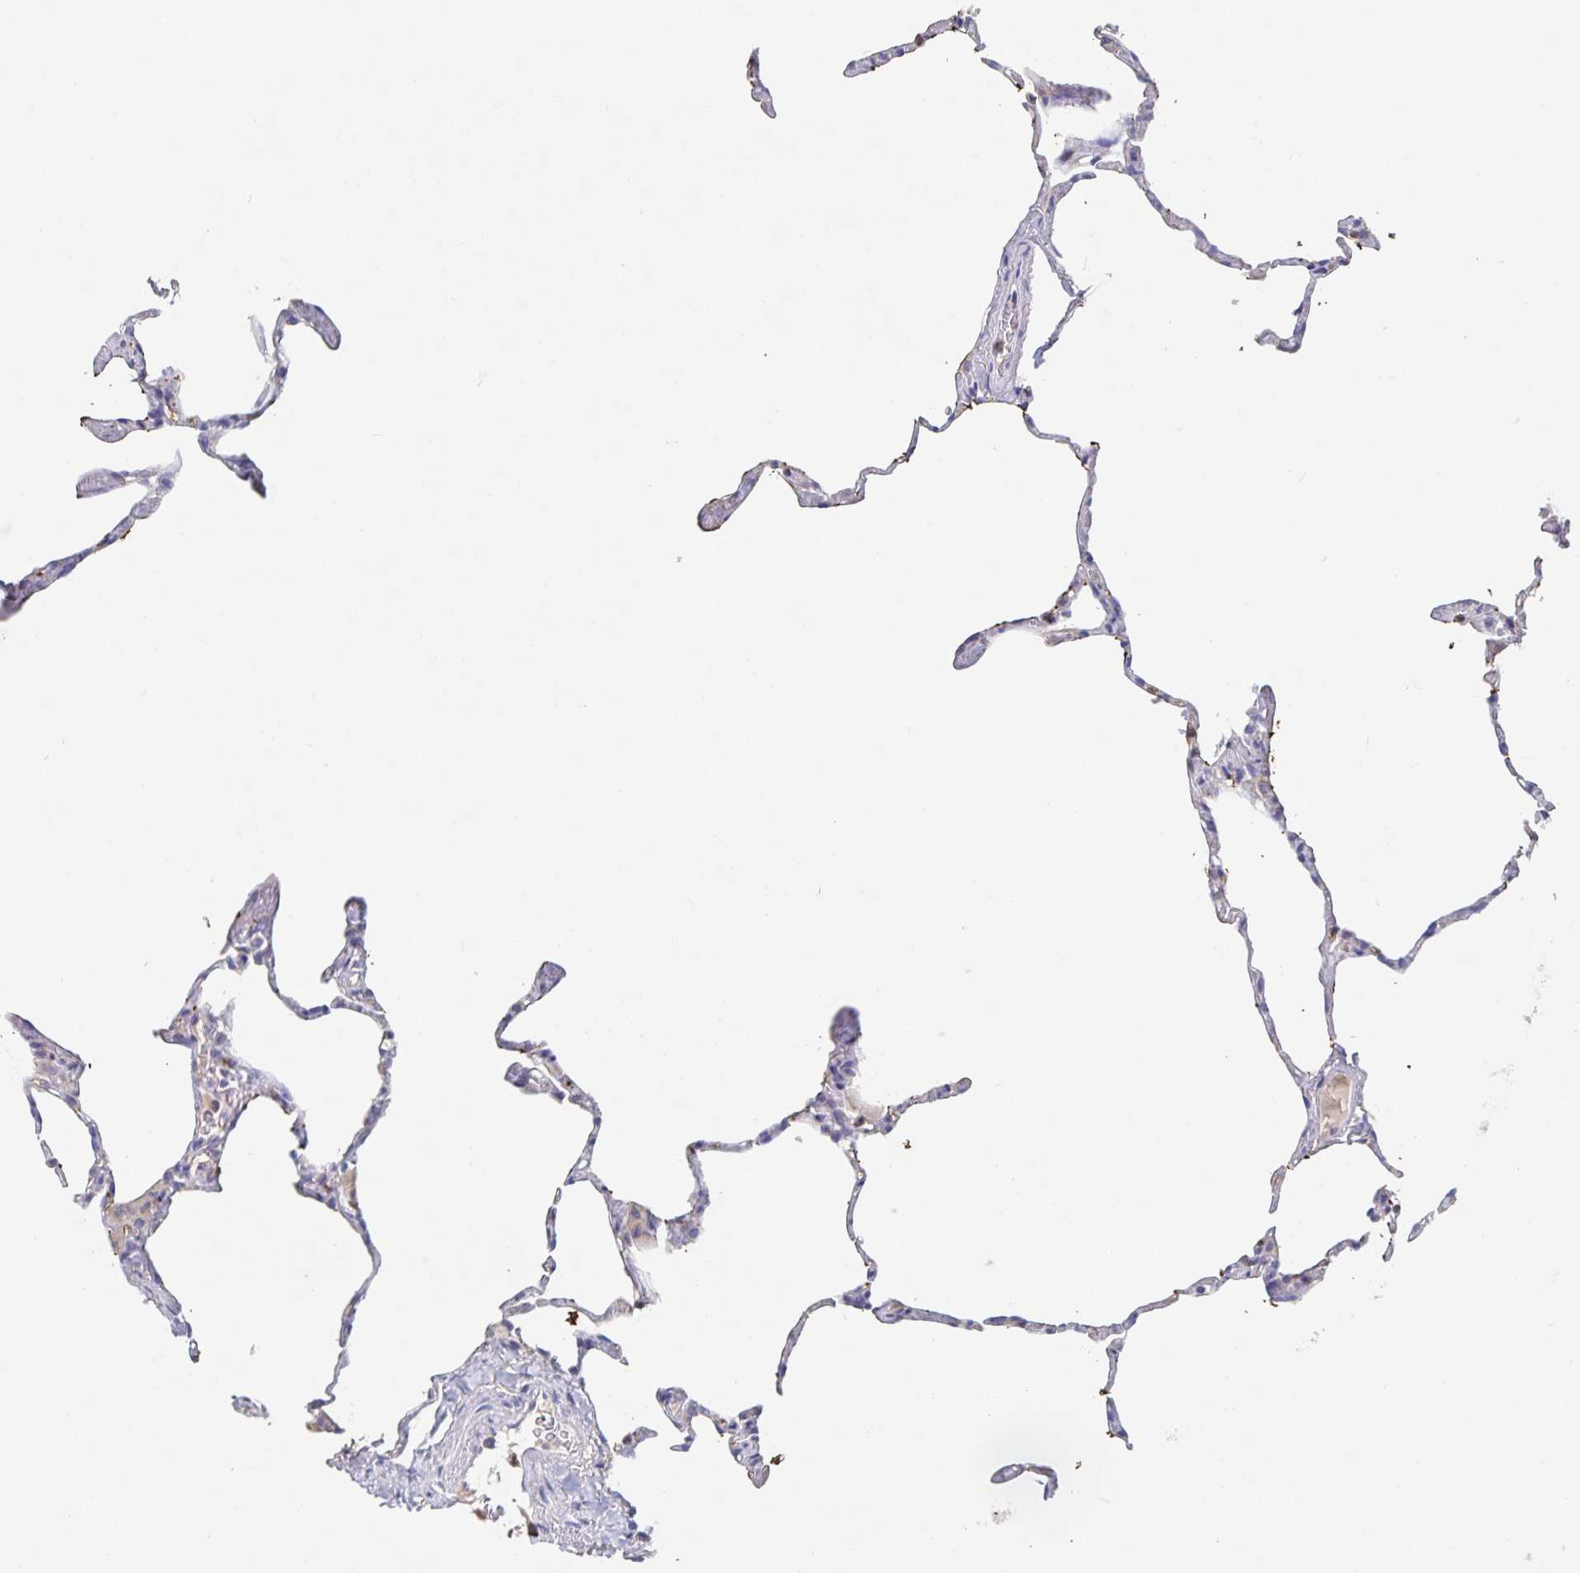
{"staining": {"intensity": "moderate", "quantity": "<25%", "location": "cytoplasmic/membranous"}, "tissue": "lung", "cell_type": "Alveolar cells", "image_type": "normal", "snomed": [{"axis": "morphology", "description": "Normal tissue, NOS"}, {"axis": "topography", "description": "Lung"}], "caption": "About <25% of alveolar cells in normal human lung reveal moderate cytoplasmic/membranous protein staining as visualized by brown immunohistochemical staining.", "gene": "CDC42BPG", "patient": {"sex": "male", "age": 65}}